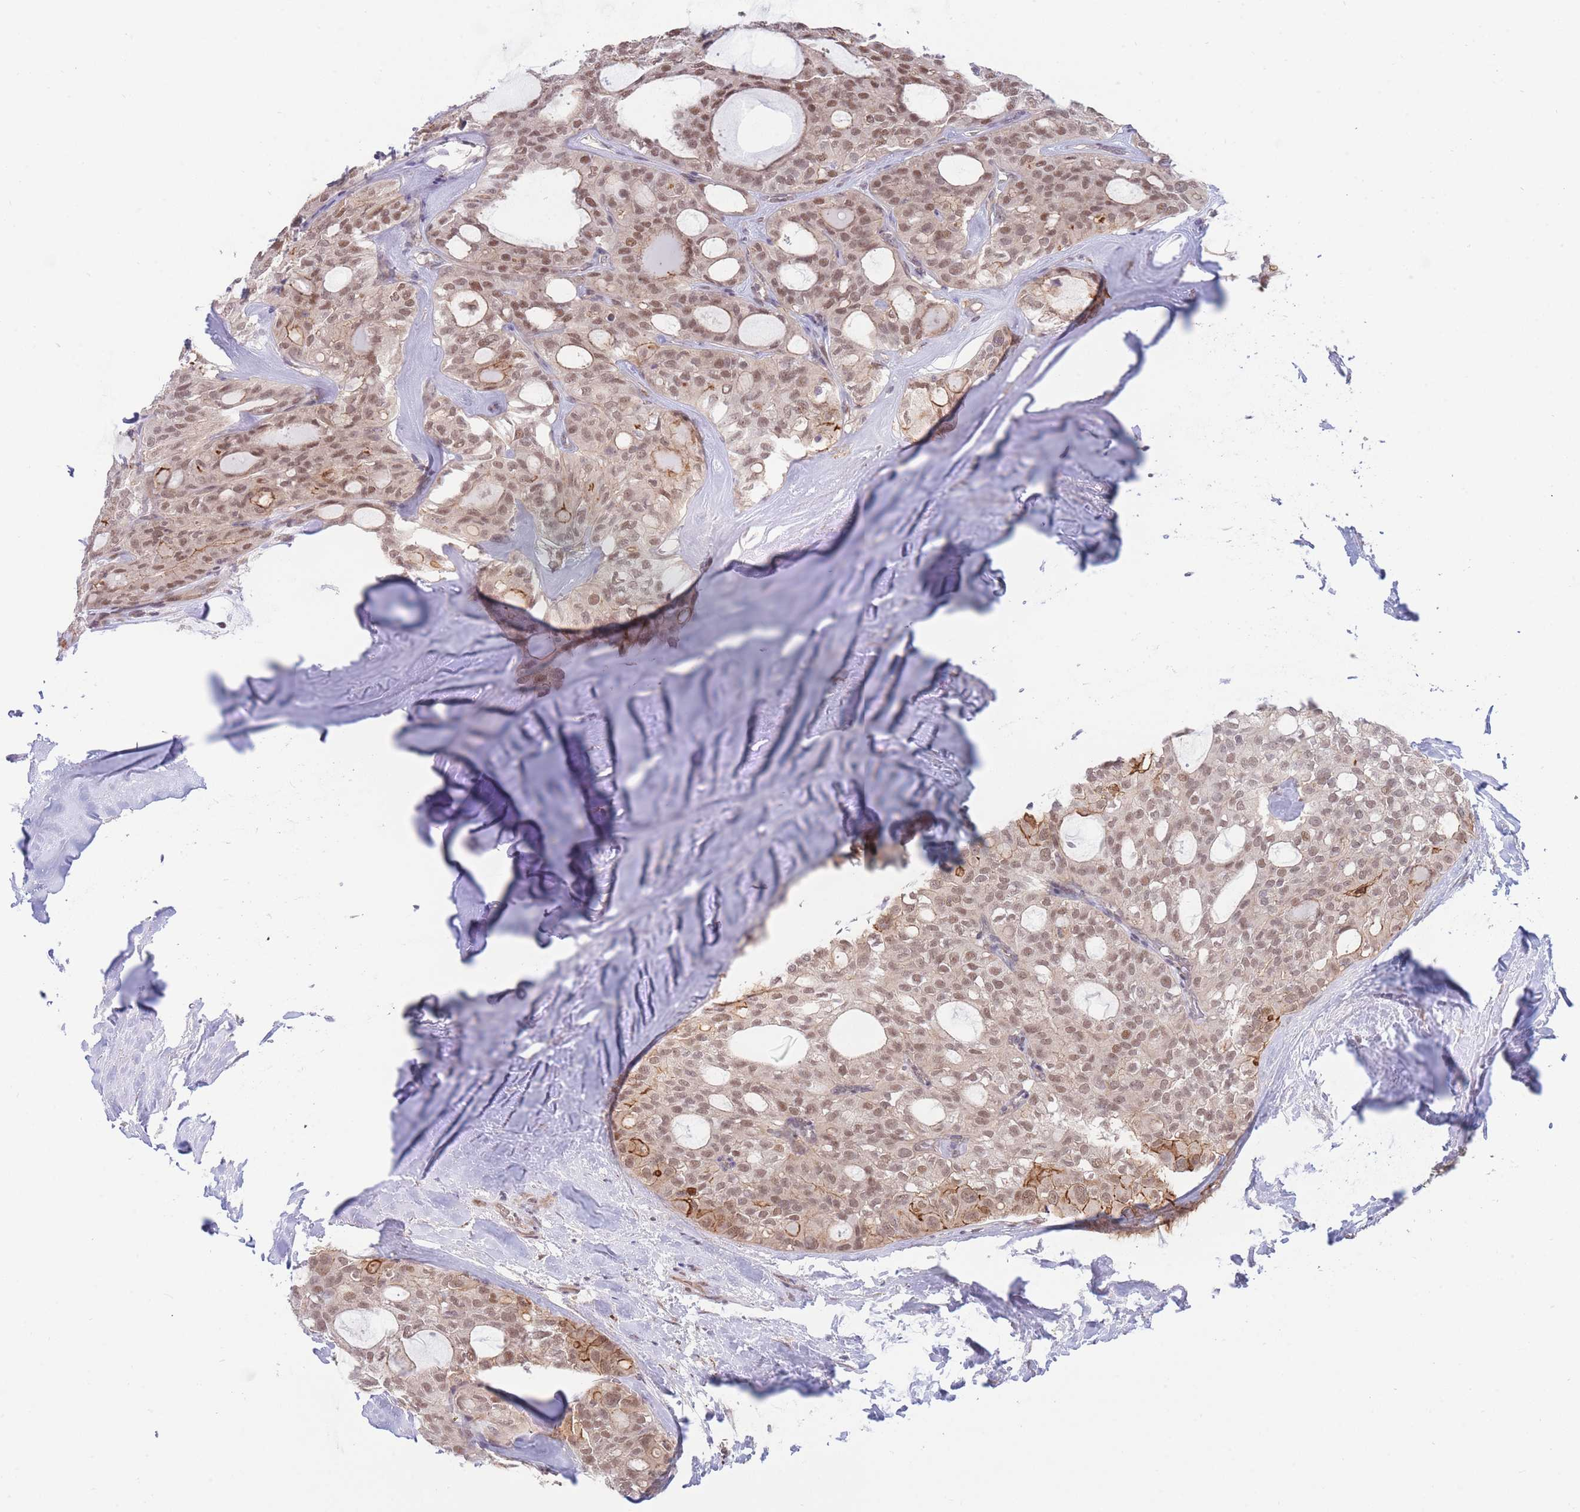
{"staining": {"intensity": "moderate", "quantity": ">75%", "location": "cytoplasmic/membranous,nuclear"}, "tissue": "thyroid cancer", "cell_type": "Tumor cells", "image_type": "cancer", "snomed": [{"axis": "morphology", "description": "Follicular adenoma carcinoma, NOS"}, {"axis": "topography", "description": "Thyroid gland"}], "caption": "The histopathology image exhibits staining of thyroid follicular adenoma carcinoma, revealing moderate cytoplasmic/membranous and nuclear protein expression (brown color) within tumor cells. Nuclei are stained in blue.", "gene": "BOD1L1", "patient": {"sex": "male", "age": 75}}